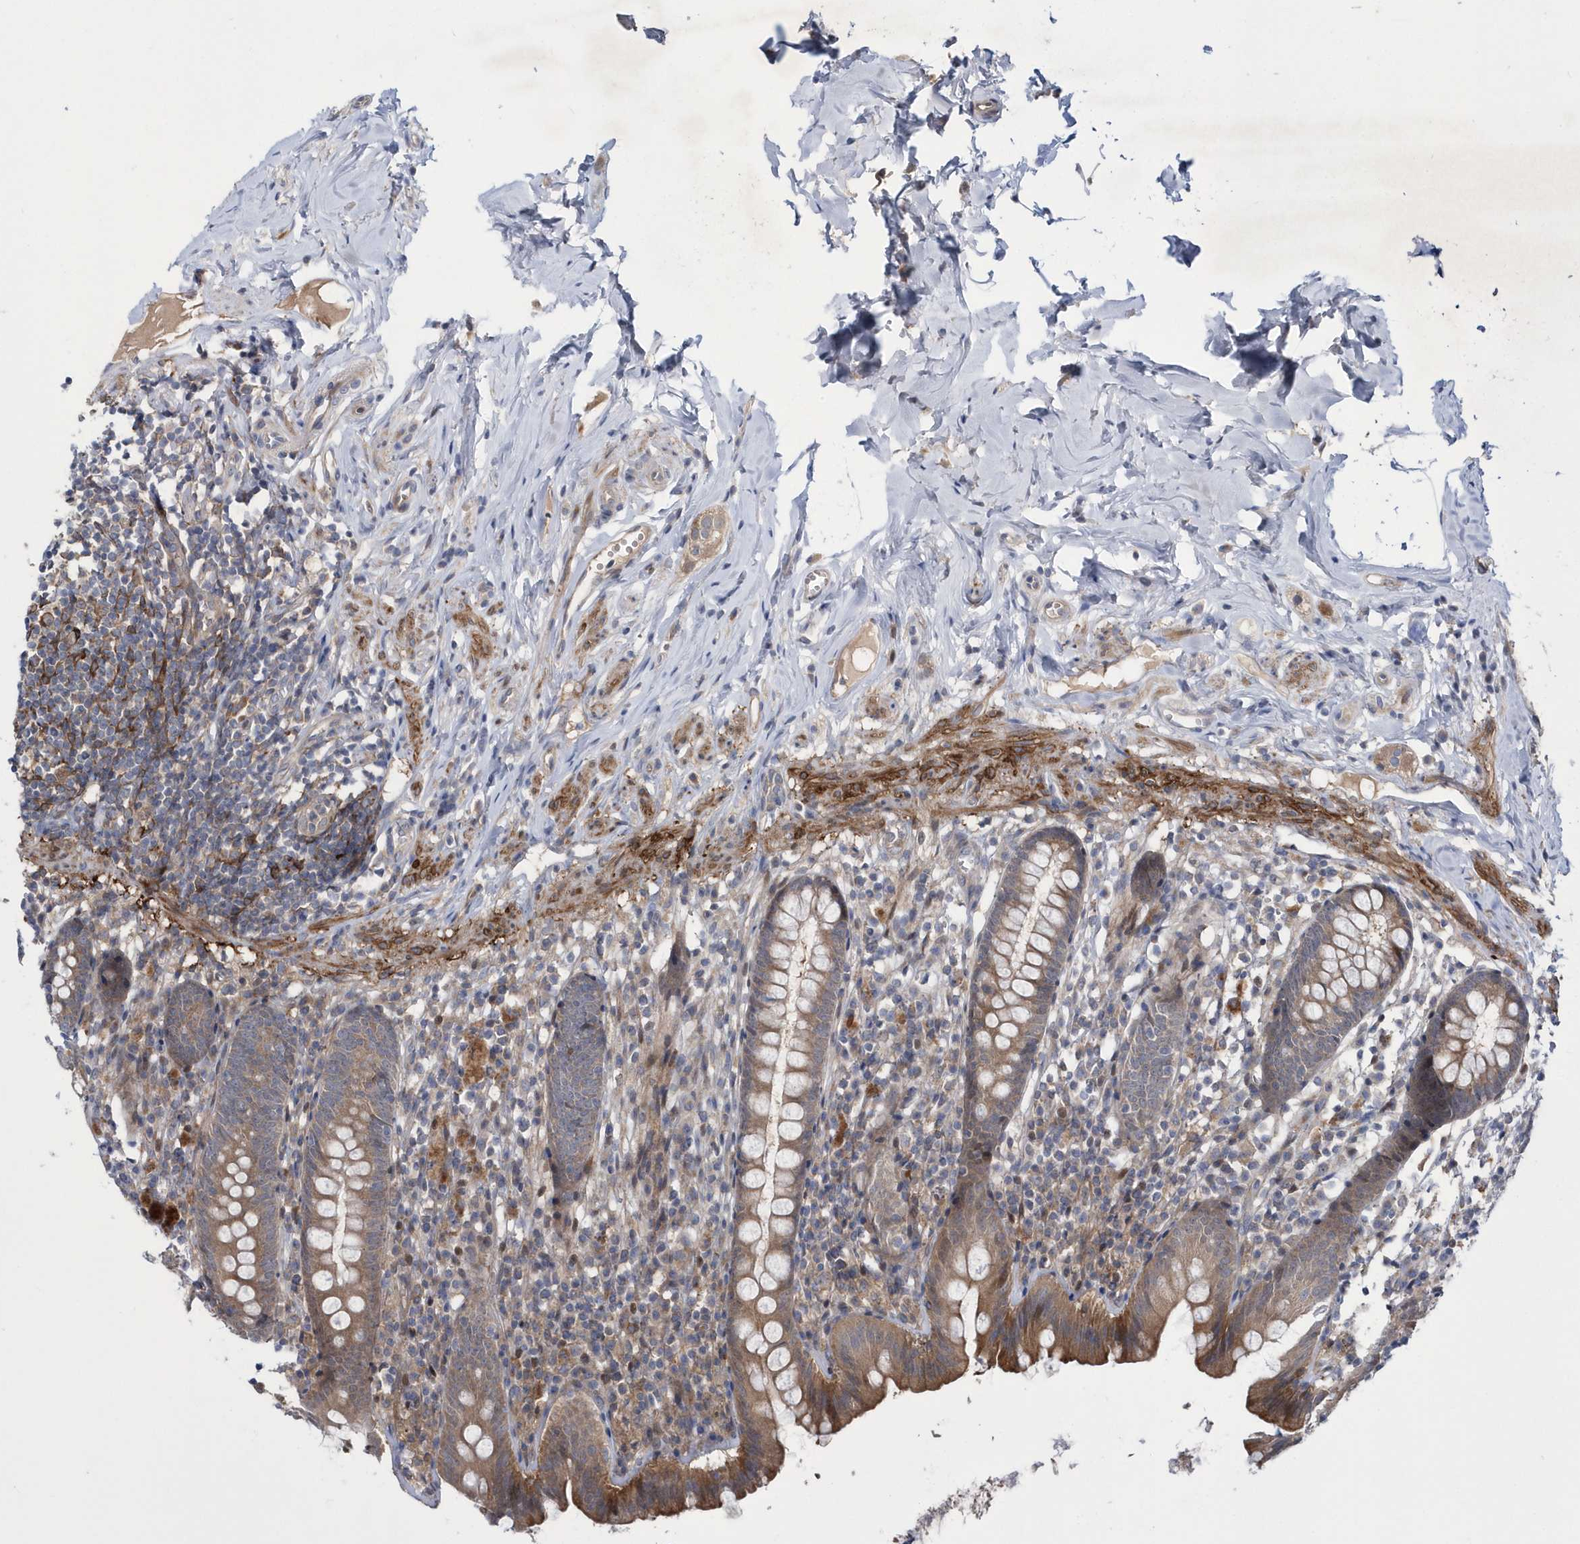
{"staining": {"intensity": "moderate", "quantity": ">75%", "location": "cytoplasmic/membranous"}, "tissue": "appendix", "cell_type": "Glandular cells", "image_type": "normal", "snomed": [{"axis": "morphology", "description": "Normal tissue, NOS"}, {"axis": "topography", "description": "Appendix"}], "caption": "A micrograph of human appendix stained for a protein displays moderate cytoplasmic/membranous brown staining in glandular cells. (Stains: DAB in brown, nuclei in blue, Microscopy: brightfield microscopy at high magnification).", "gene": "DSPP", "patient": {"sex": "male", "age": 52}}